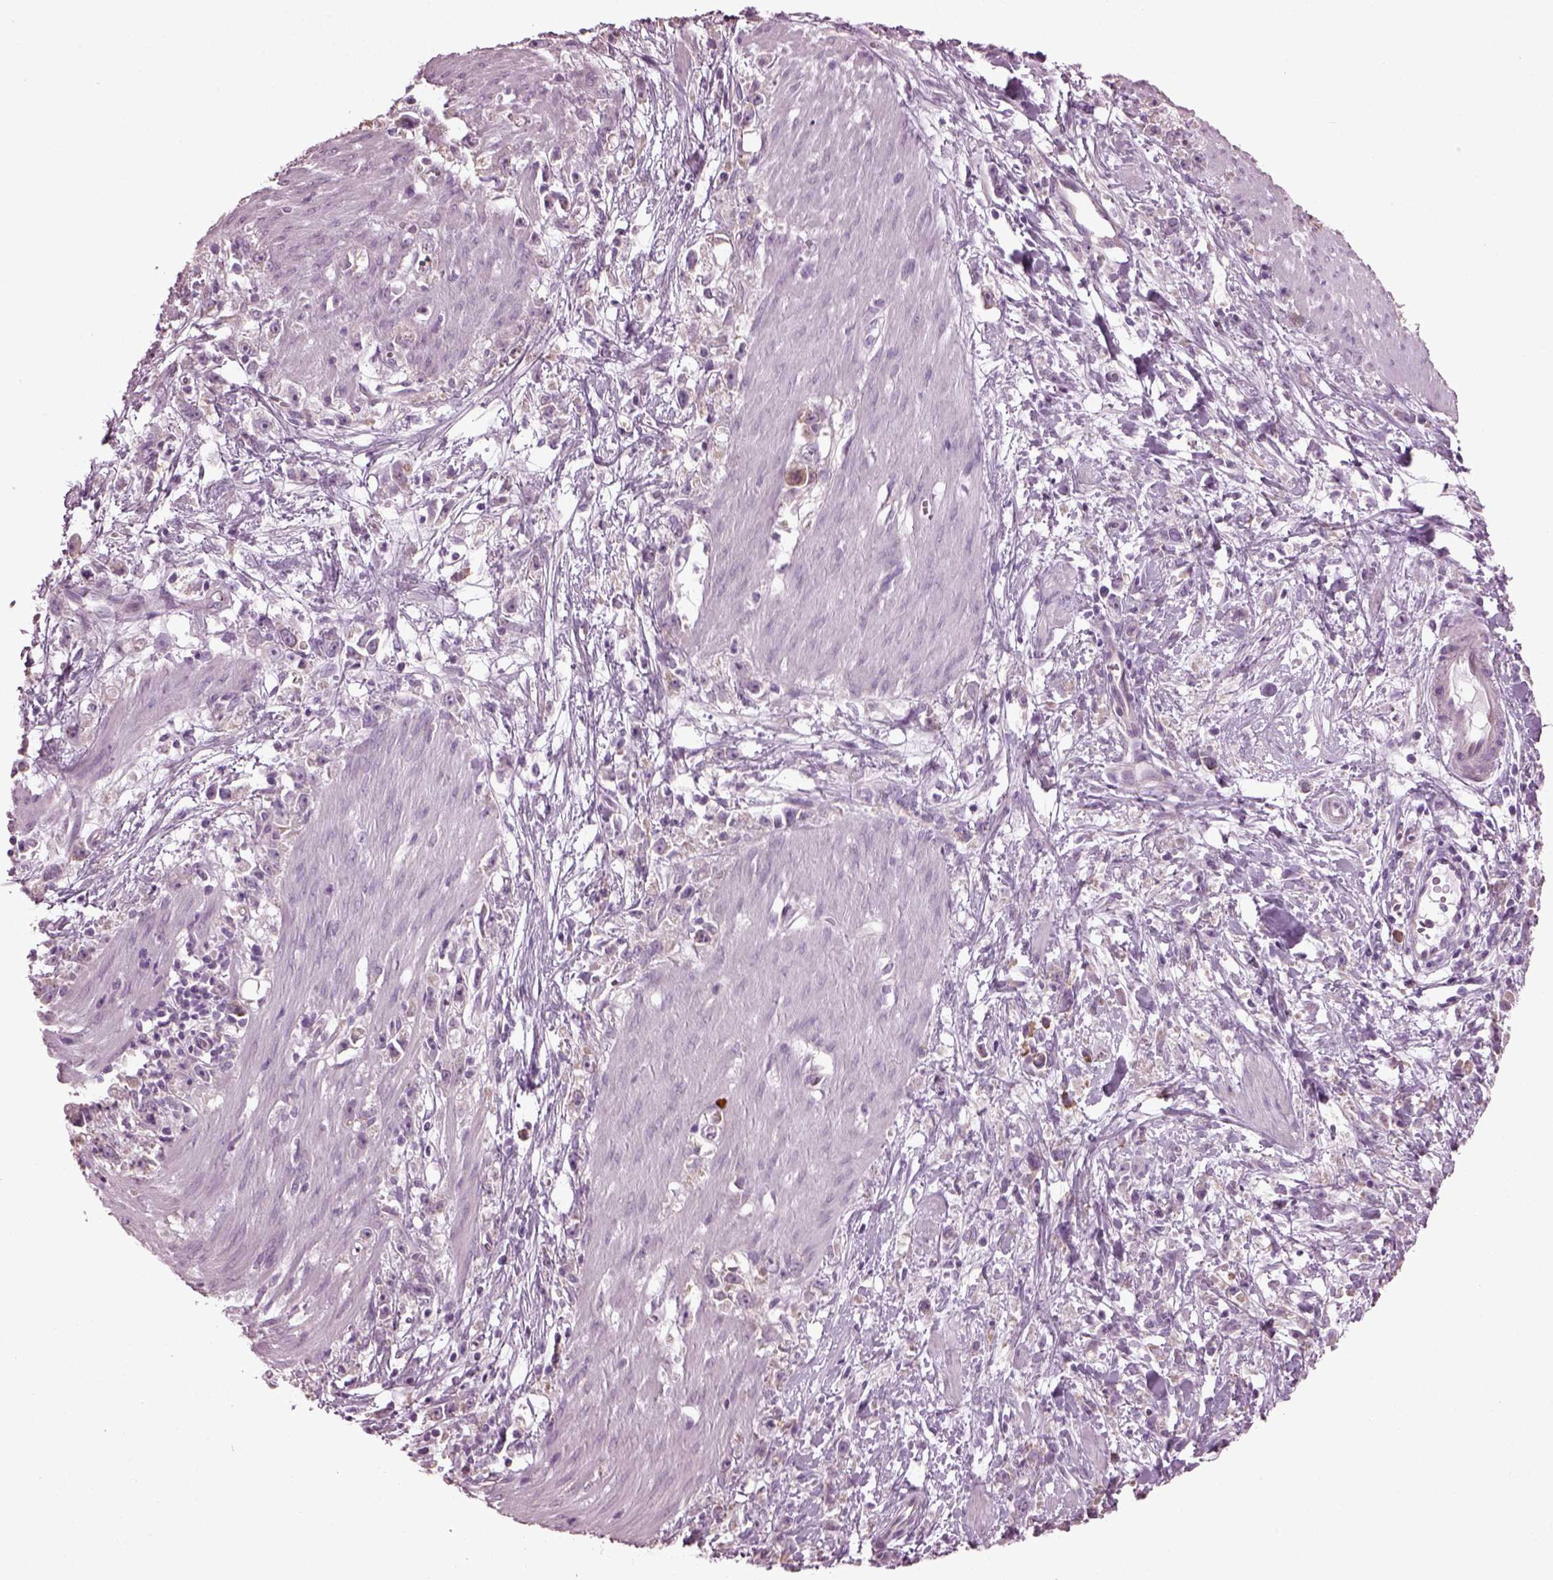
{"staining": {"intensity": "negative", "quantity": "none", "location": "none"}, "tissue": "stomach cancer", "cell_type": "Tumor cells", "image_type": "cancer", "snomed": [{"axis": "morphology", "description": "Adenocarcinoma, NOS"}, {"axis": "topography", "description": "Stomach"}], "caption": "This image is of stomach cancer stained with IHC to label a protein in brown with the nuclei are counter-stained blue. There is no expression in tumor cells. Brightfield microscopy of immunohistochemistry (IHC) stained with DAB (brown) and hematoxylin (blue), captured at high magnification.", "gene": "CABP5", "patient": {"sex": "female", "age": 59}}